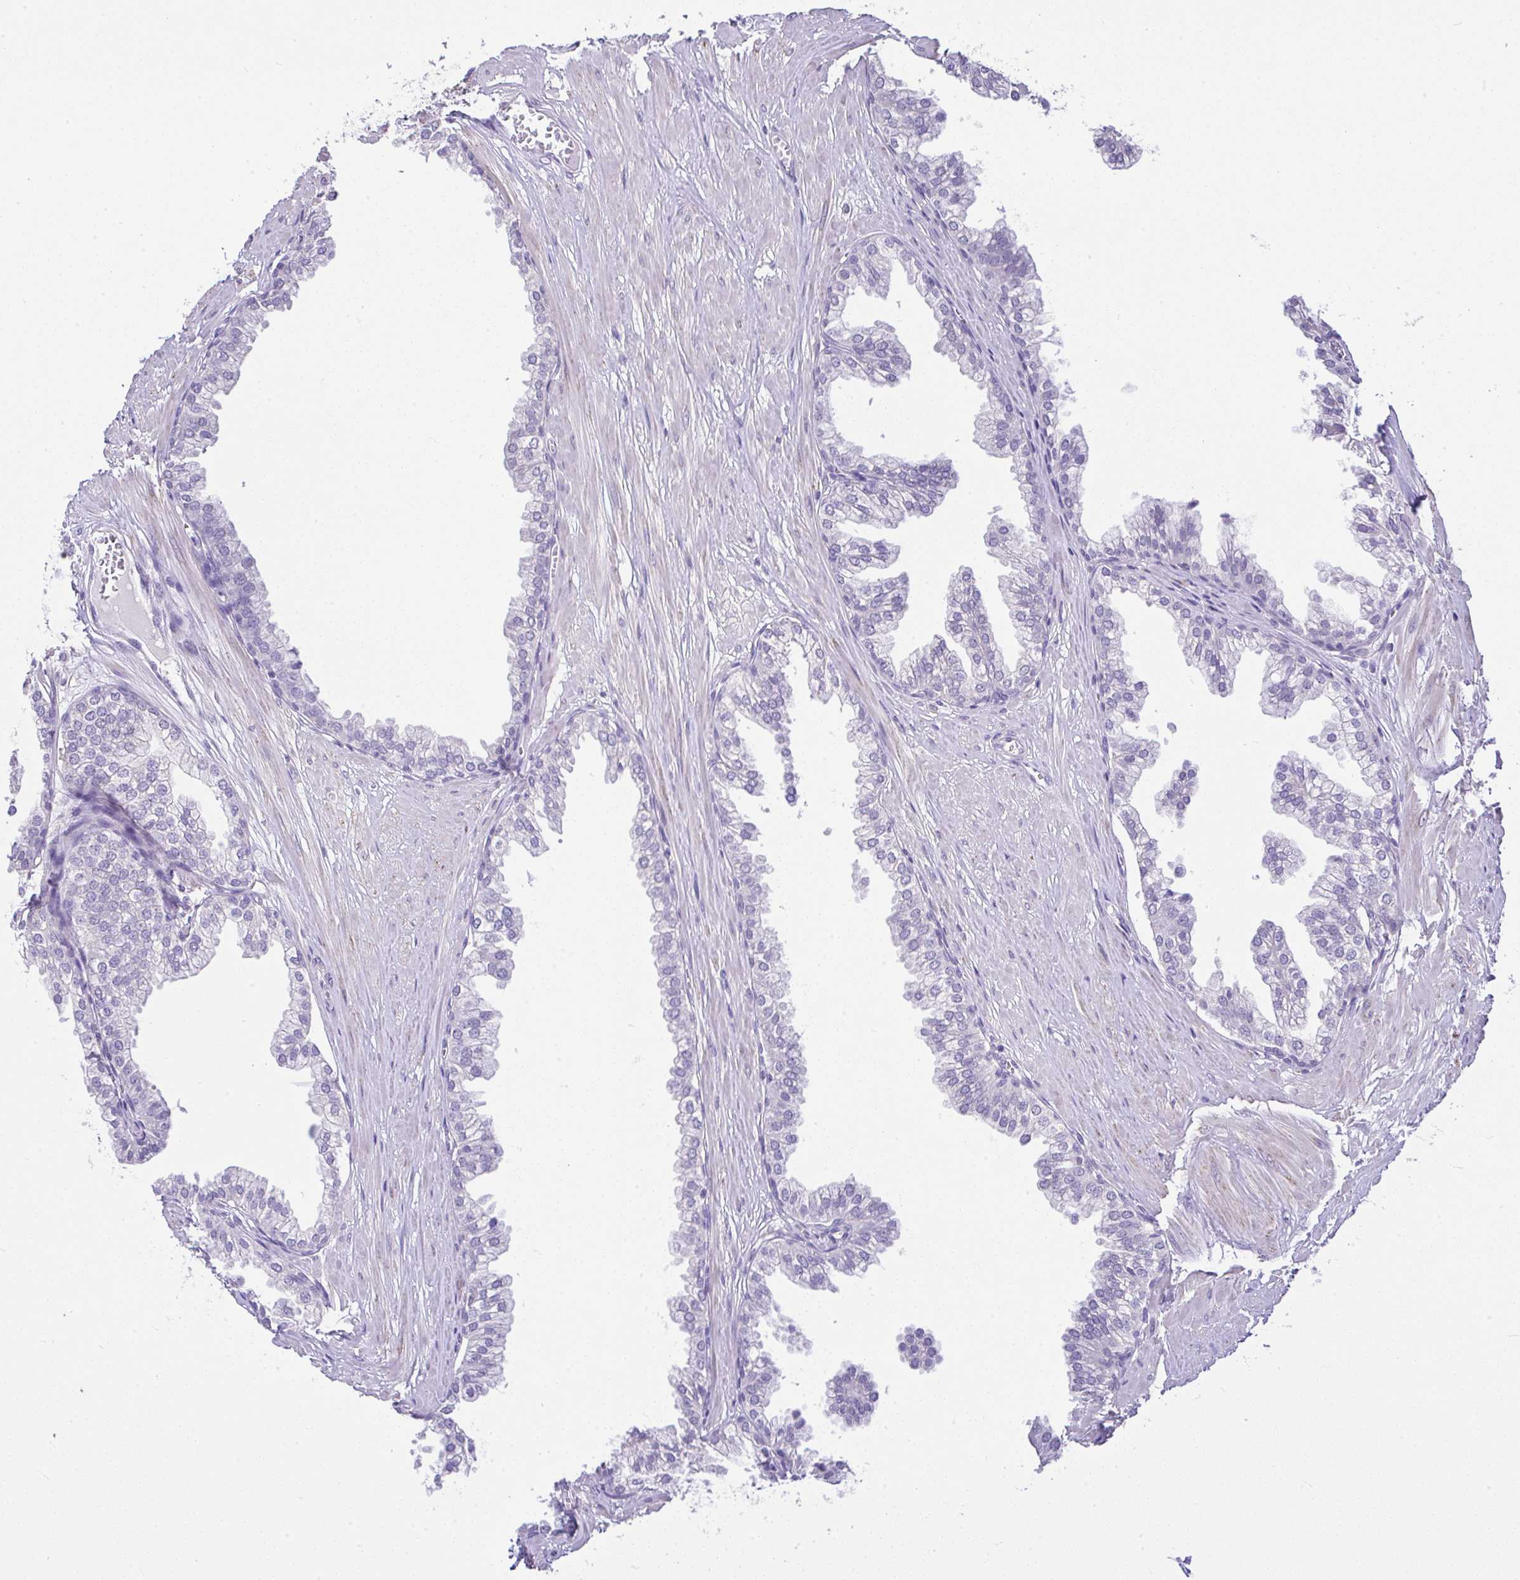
{"staining": {"intensity": "negative", "quantity": "none", "location": "none"}, "tissue": "prostate", "cell_type": "Glandular cells", "image_type": "normal", "snomed": [{"axis": "morphology", "description": "Normal tissue, NOS"}, {"axis": "topography", "description": "Prostate"}, {"axis": "topography", "description": "Peripheral nerve tissue"}], "caption": "Immunohistochemical staining of normal human prostate exhibits no significant expression in glandular cells.", "gene": "CTU1", "patient": {"sex": "male", "age": 55}}